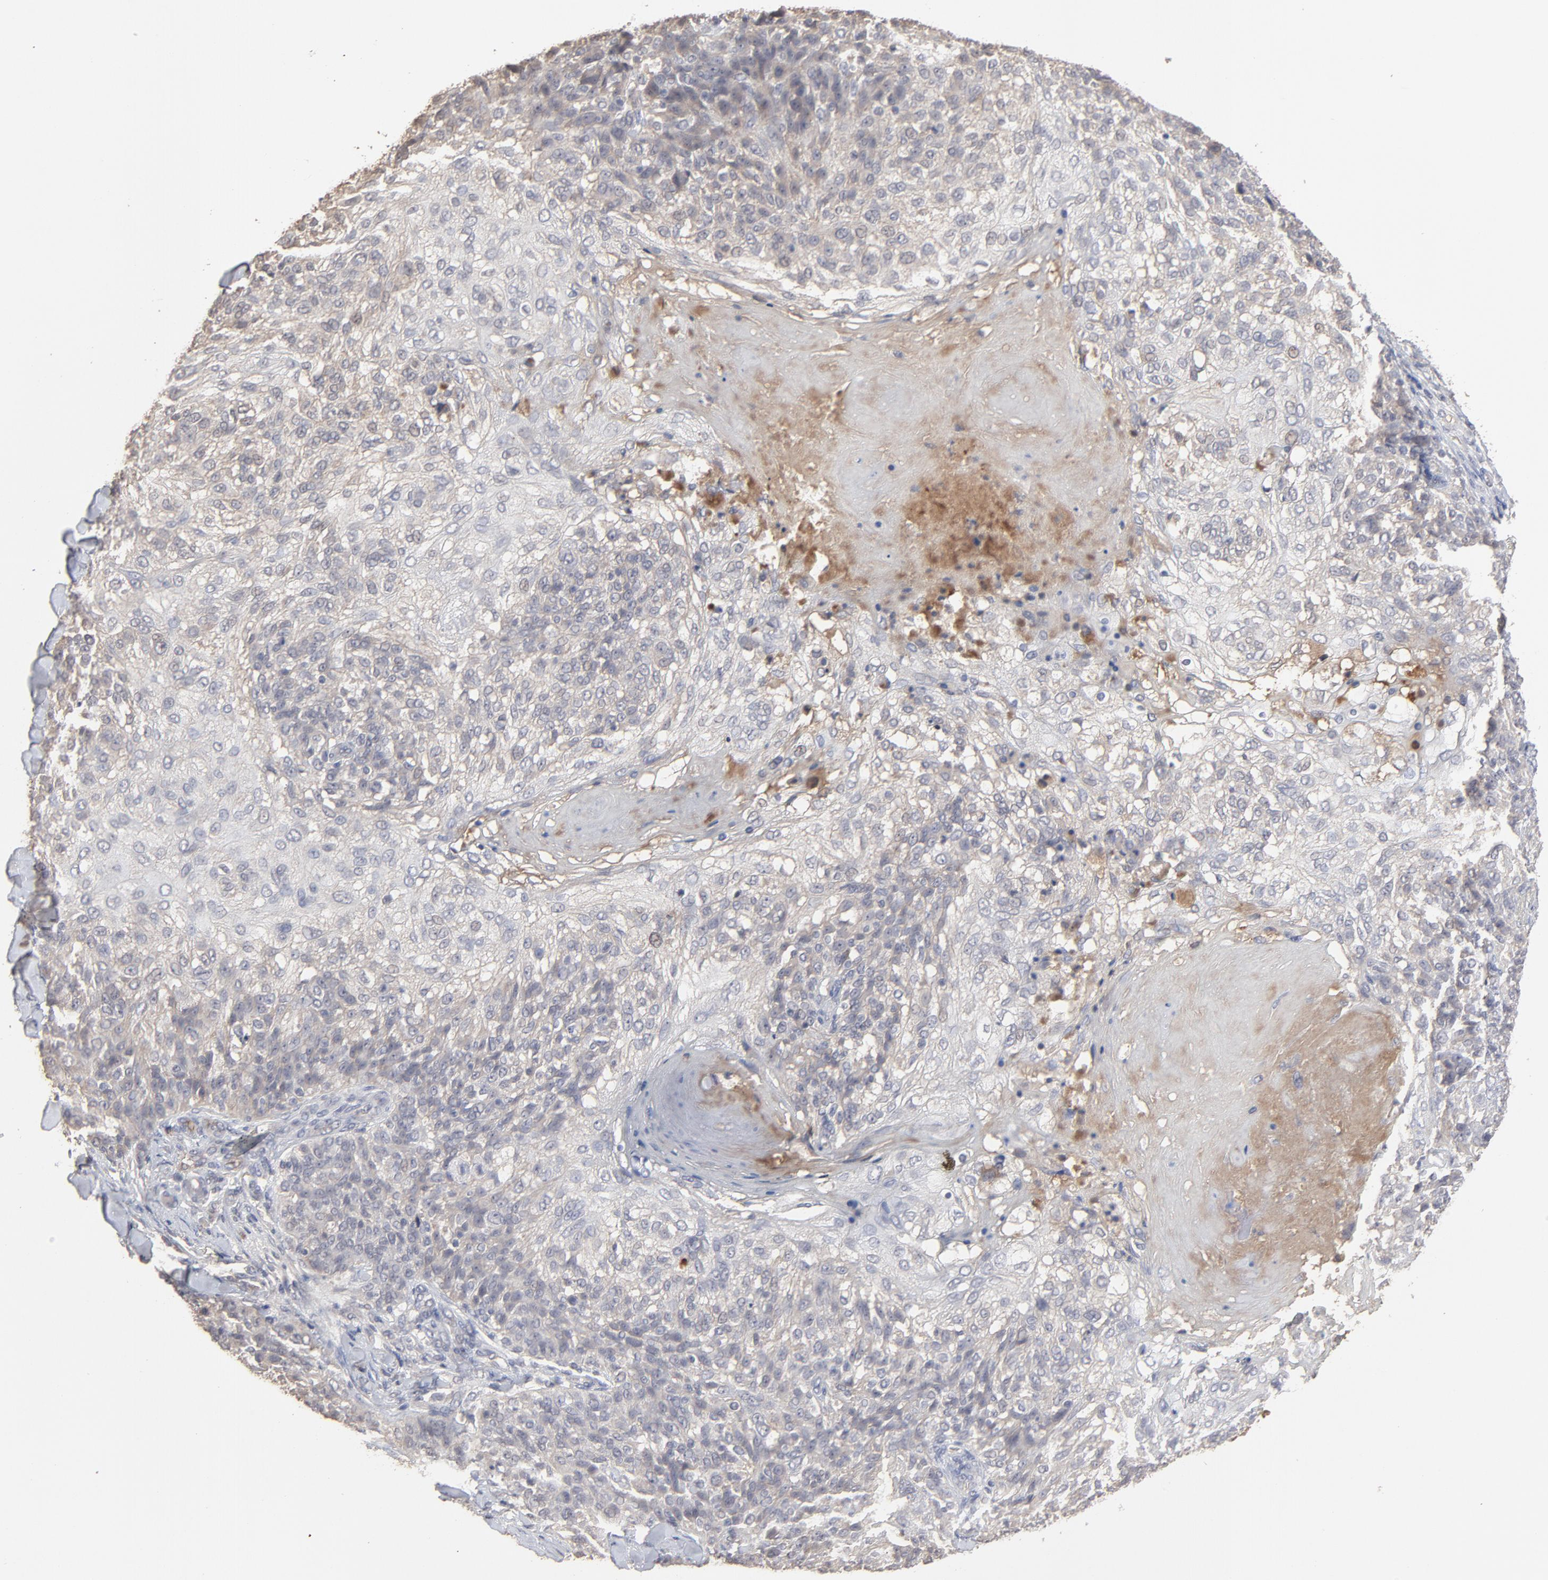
{"staining": {"intensity": "weak", "quantity": "<25%", "location": "cytoplasmic/membranous"}, "tissue": "skin cancer", "cell_type": "Tumor cells", "image_type": "cancer", "snomed": [{"axis": "morphology", "description": "Normal tissue, NOS"}, {"axis": "morphology", "description": "Squamous cell carcinoma, NOS"}, {"axis": "topography", "description": "Skin"}], "caption": "DAB (3,3'-diaminobenzidine) immunohistochemical staining of human squamous cell carcinoma (skin) demonstrates no significant expression in tumor cells. Nuclei are stained in blue.", "gene": "VPREB3", "patient": {"sex": "female", "age": 83}}